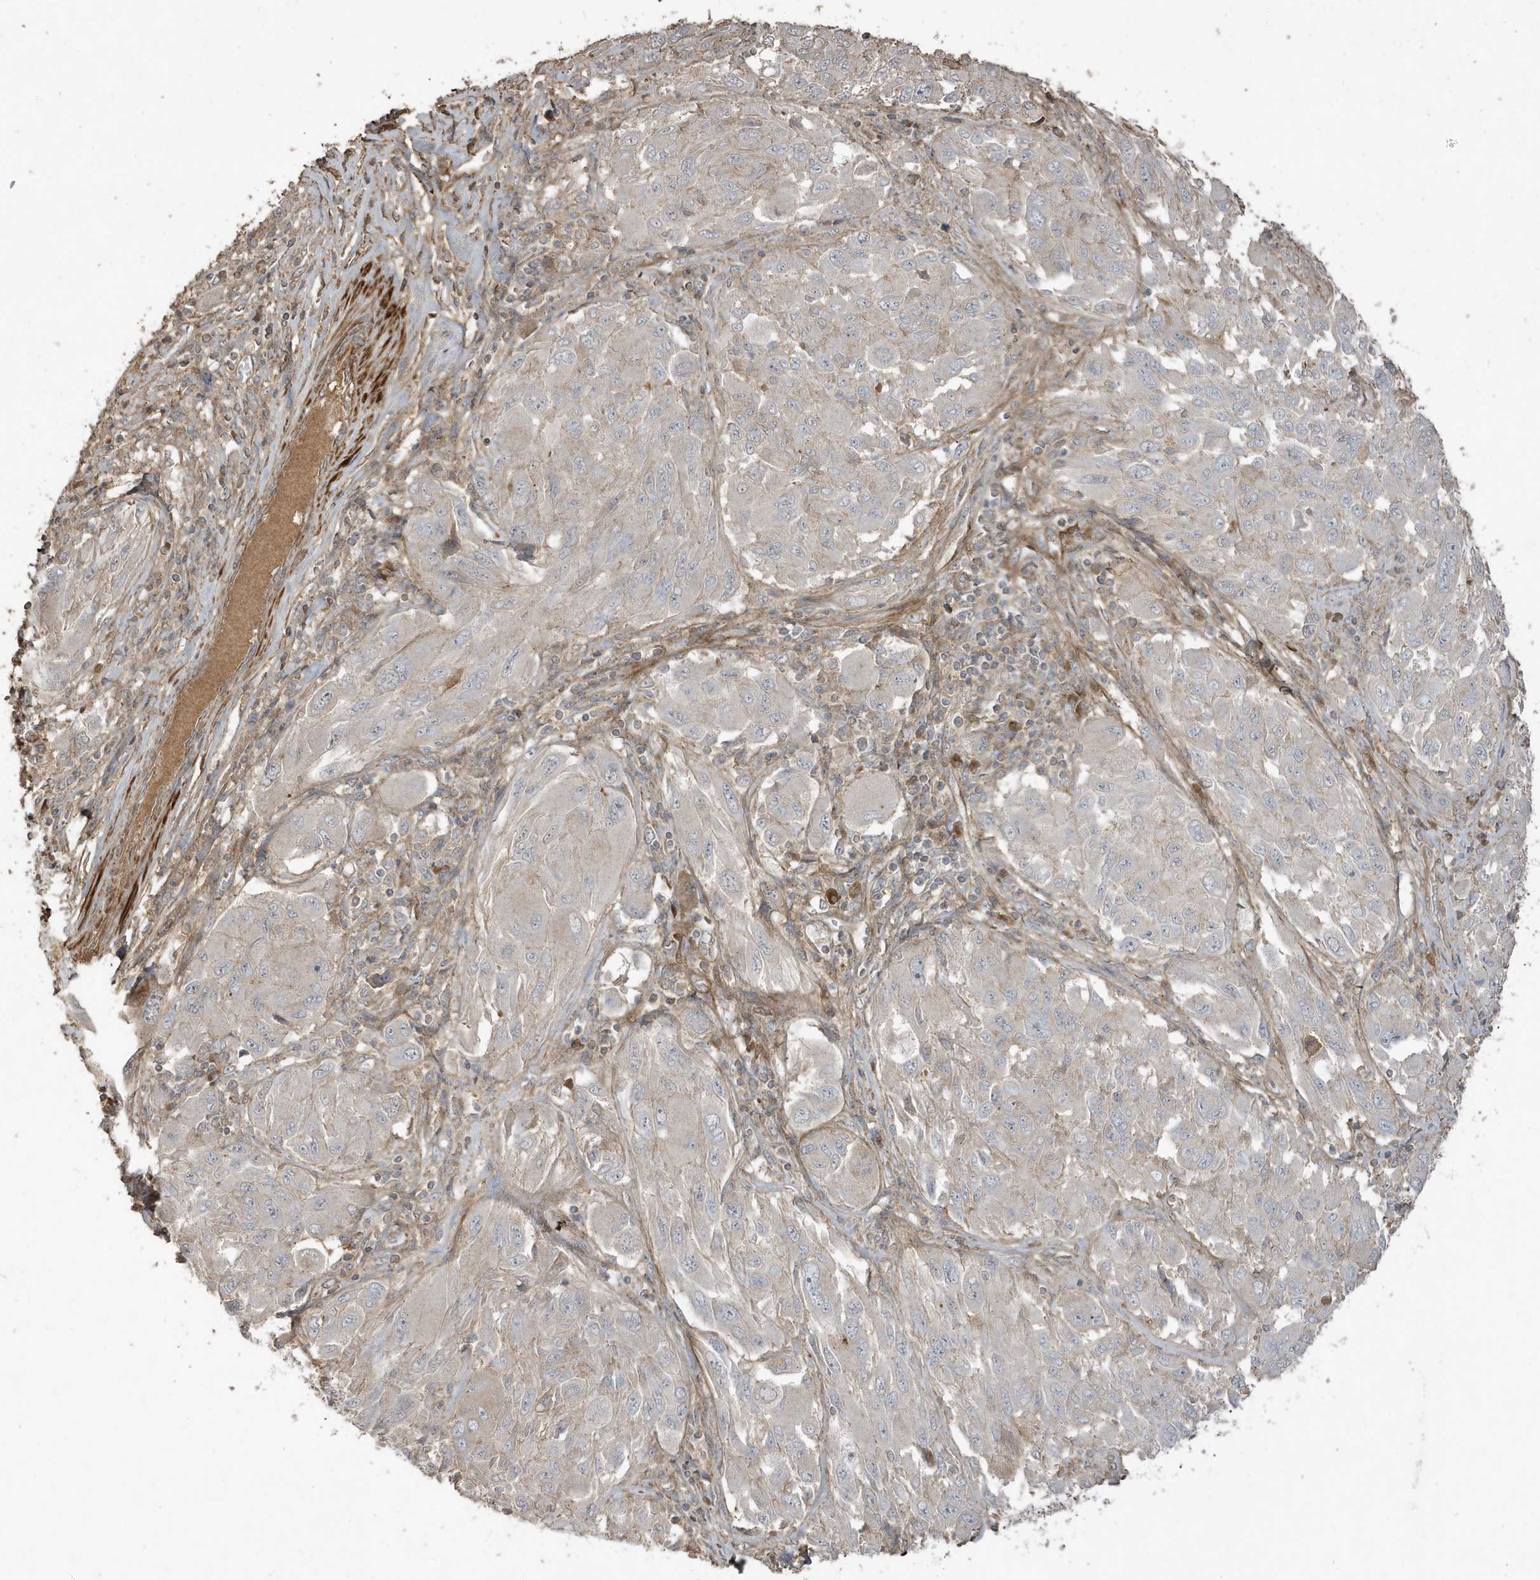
{"staining": {"intensity": "negative", "quantity": "none", "location": "none"}, "tissue": "melanoma", "cell_type": "Tumor cells", "image_type": "cancer", "snomed": [{"axis": "morphology", "description": "Malignant melanoma, NOS"}, {"axis": "topography", "description": "Skin"}], "caption": "Immunohistochemical staining of human melanoma reveals no significant positivity in tumor cells.", "gene": "PRRT3", "patient": {"sex": "female", "age": 91}}